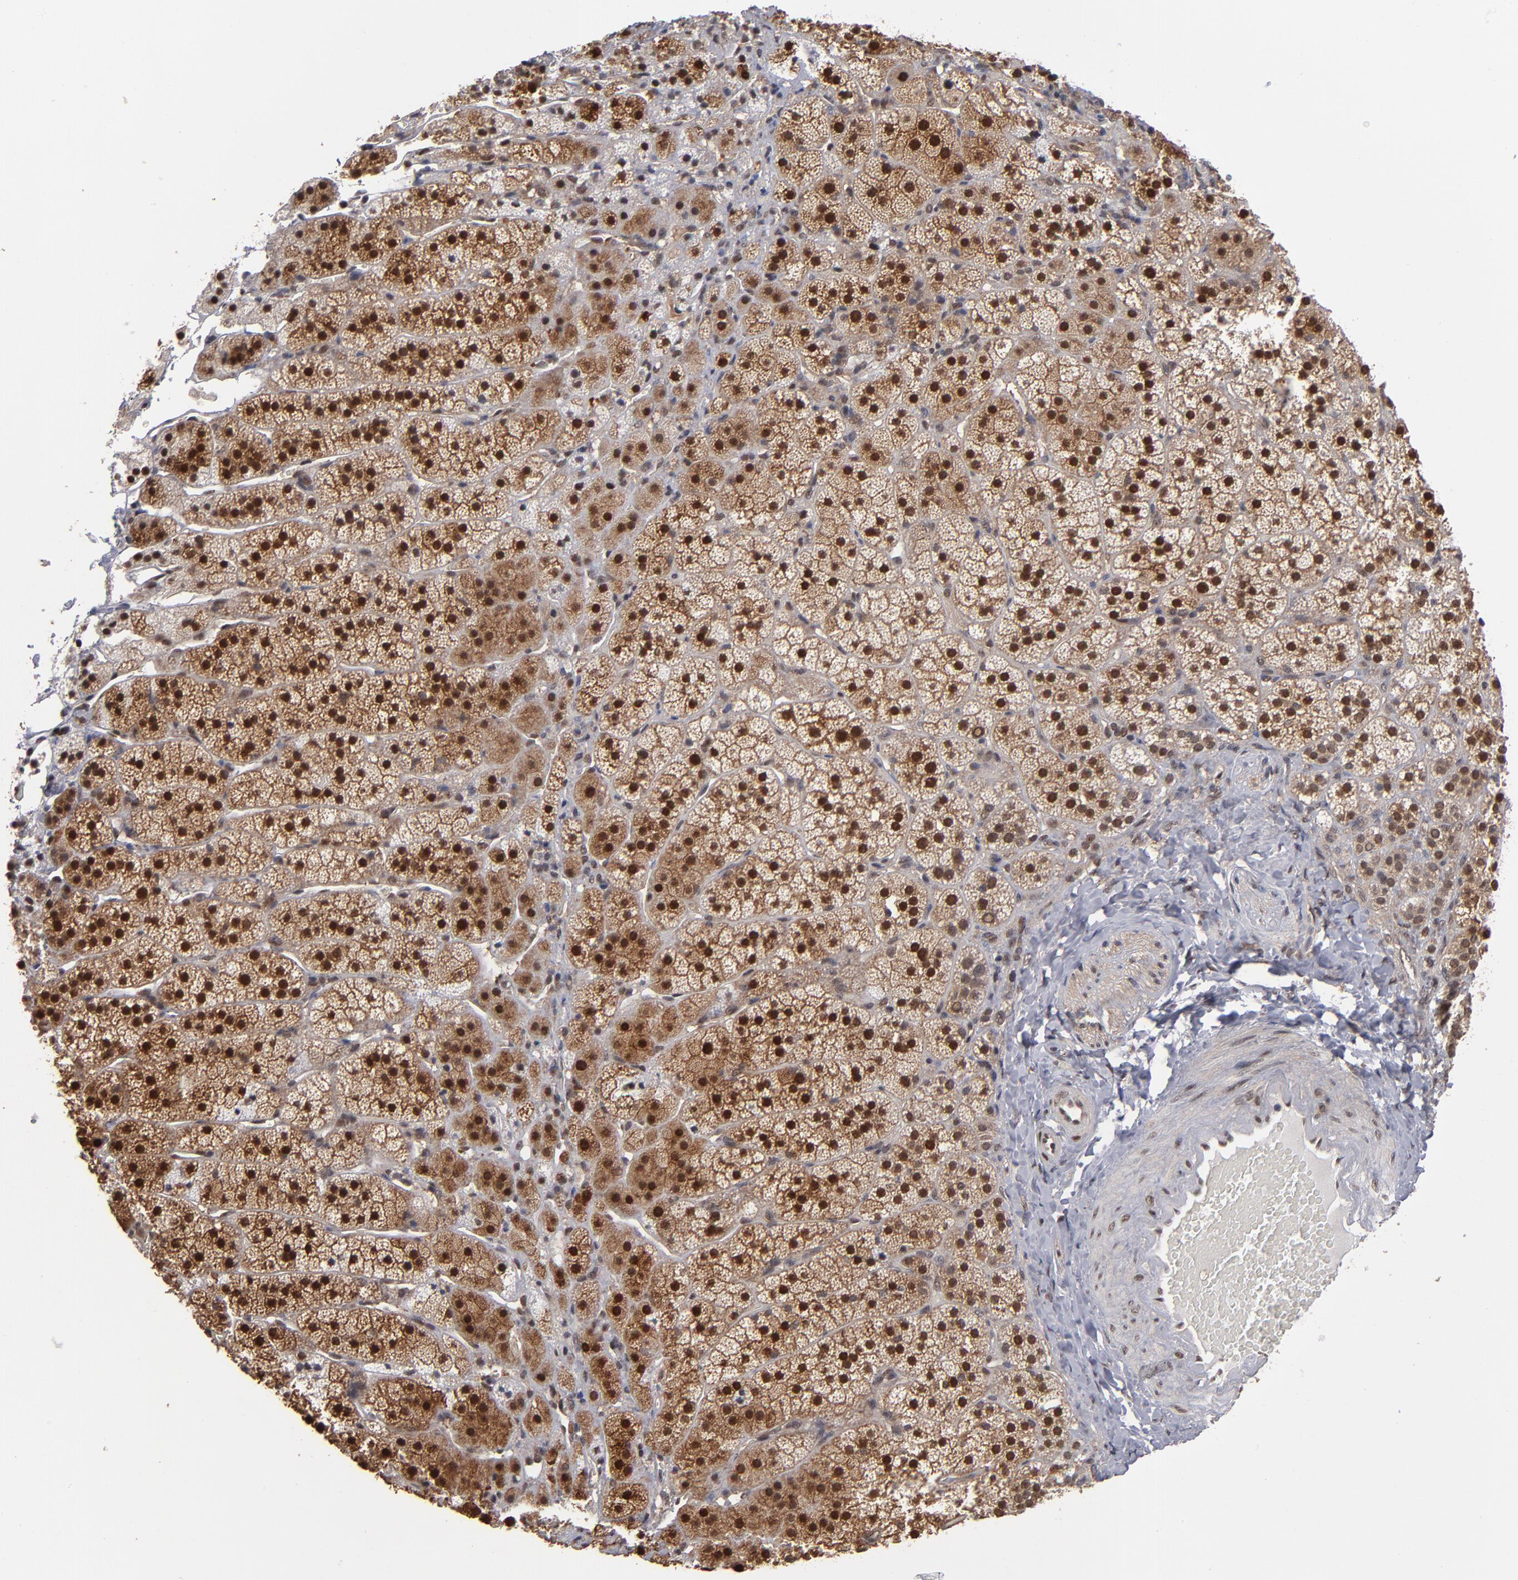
{"staining": {"intensity": "strong", "quantity": ">75%", "location": "cytoplasmic/membranous,nuclear"}, "tissue": "adrenal gland", "cell_type": "Glandular cells", "image_type": "normal", "snomed": [{"axis": "morphology", "description": "Normal tissue, NOS"}, {"axis": "topography", "description": "Adrenal gland"}], "caption": "Immunohistochemistry photomicrograph of normal human adrenal gland stained for a protein (brown), which exhibits high levels of strong cytoplasmic/membranous,nuclear positivity in approximately >75% of glandular cells.", "gene": "HUWE1", "patient": {"sex": "female", "age": 44}}